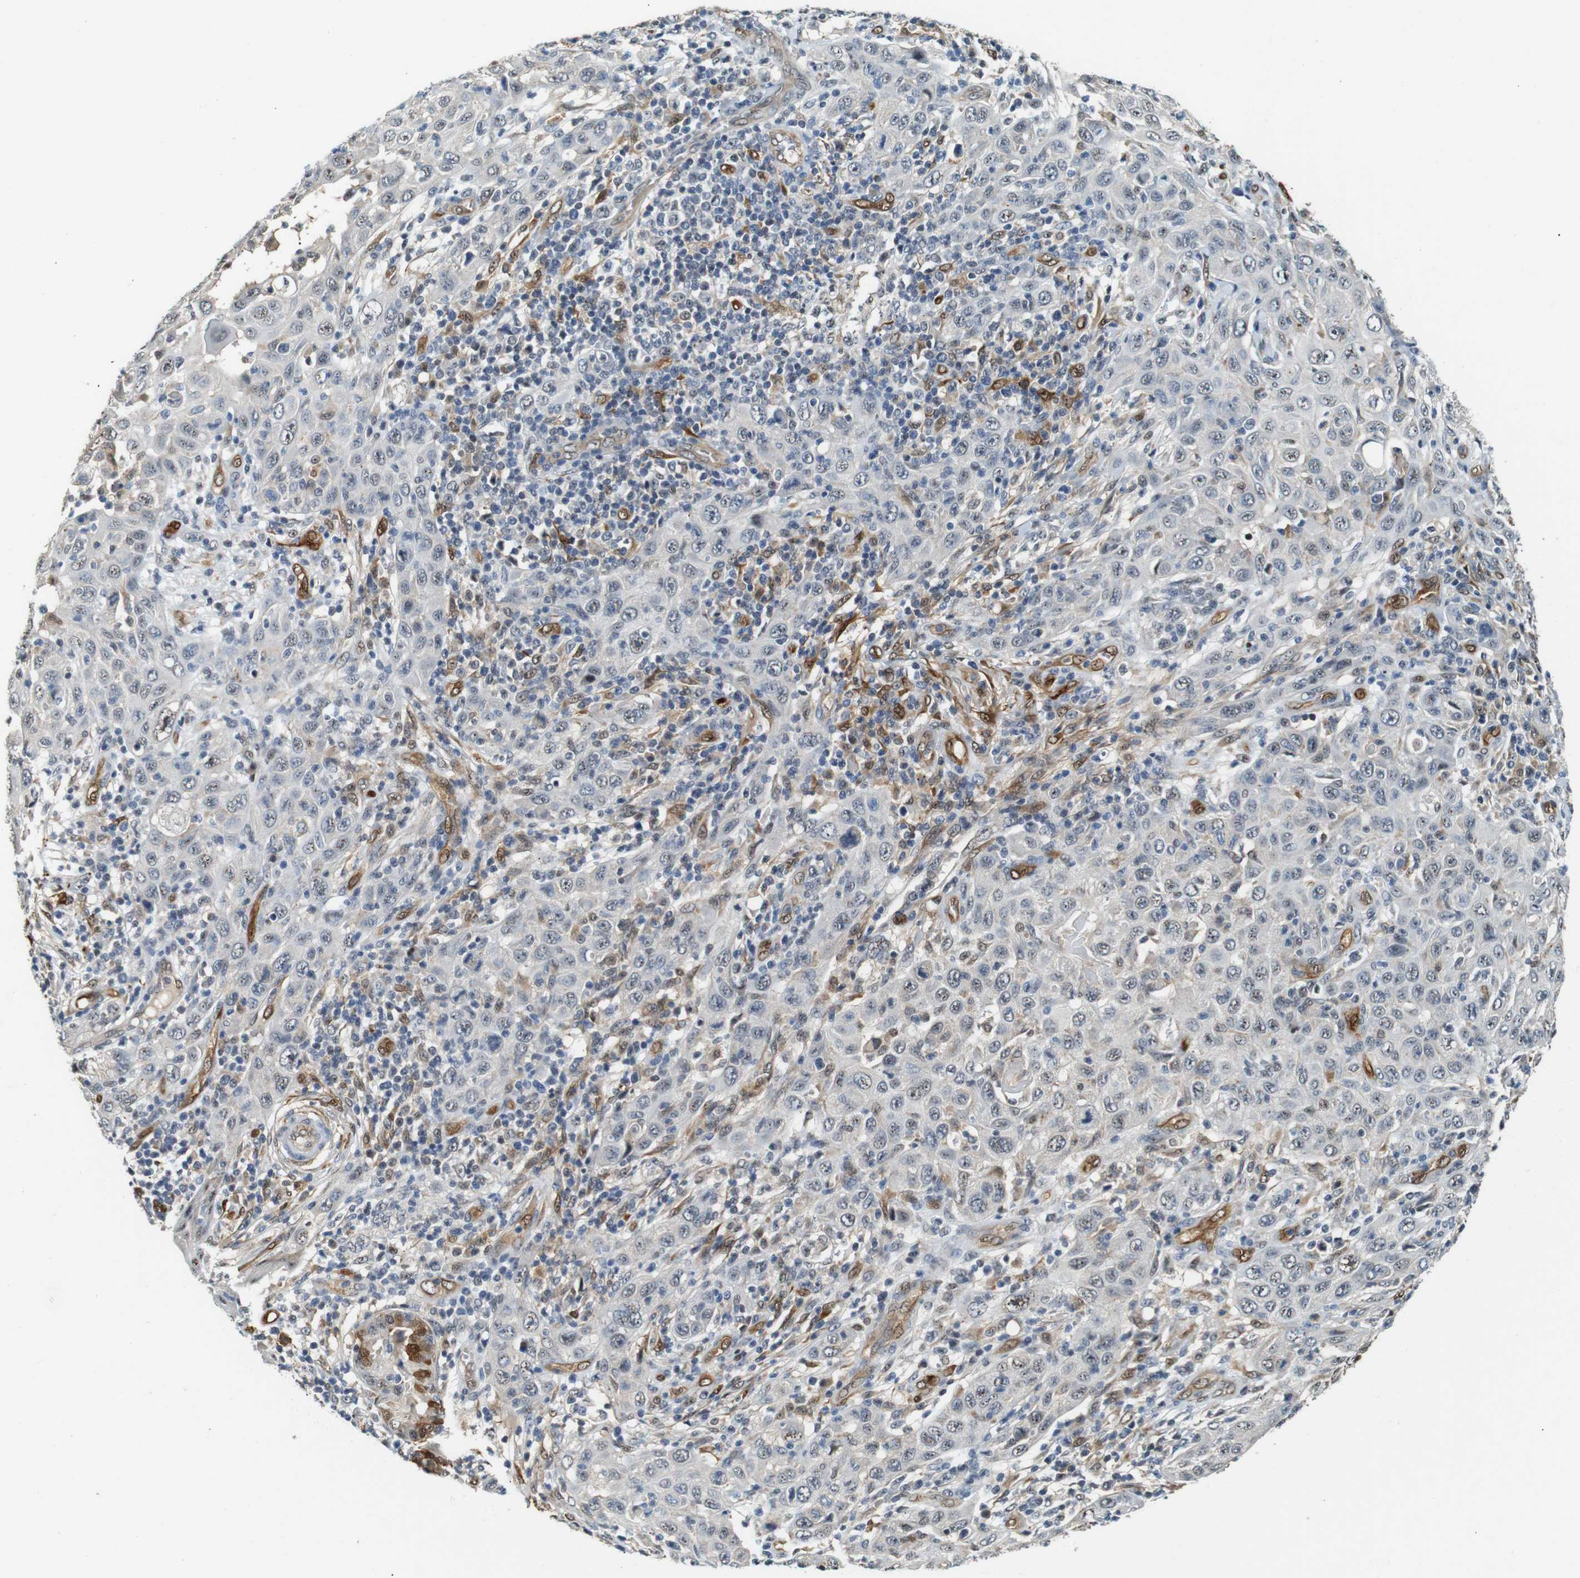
{"staining": {"intensity": "weak", "quantity": "25%-75%", "location": "nuclear"}, "tissue": "skin cancer", "cell_type": "Tumor cells", "image_type": "cancer", "snomed": [{"axis": "morphology", "description": "Squamous cell carcinoma, NOS"}, {"axis": "topography", "description": "Skin"}], "caption": "Squamous cell carcinoma (skin) stained for a protein (brown) reveals weak nuclear positive positivity in about 25%-75% of tumor cells.", "gene": "LXN", "patient": {"sex": "female", "age": 88}}